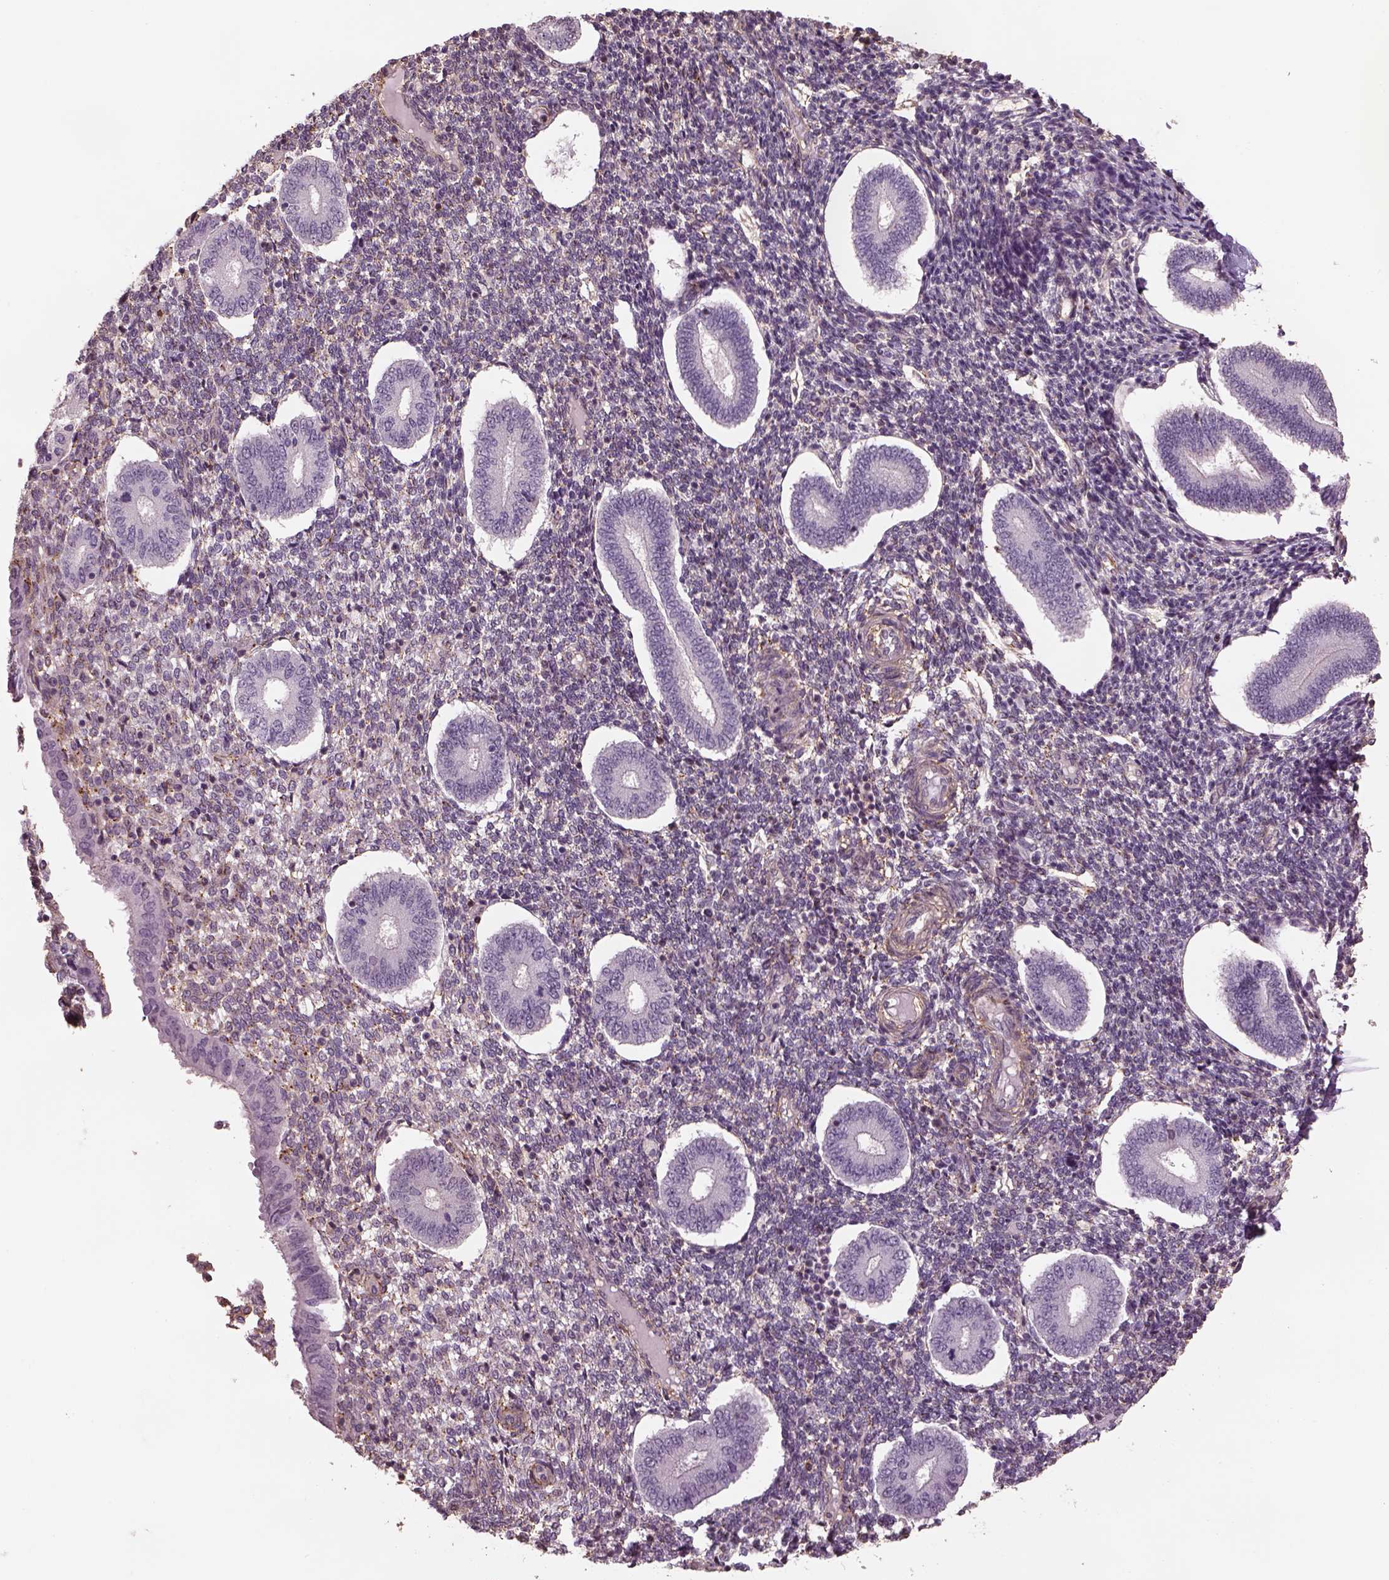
{"staining": {"intensity": "negative", "quantity": "none", "location": "none"}, "tissue": "endometrium", "cell_type": "Cells in endometrial stroma", "image_type": "normal", "snomed": [{"axis": "morphology", "description": "Normal tissue, NOS"}, {"axis": "topography", "description": "Endometrium"}], "caption": "The photomicrograph demonstrates no staining of cells in endometrial stroma in normal endometrium. (DAB IHC, high magnification).", "gene": "LIN7A", "patient": {"sex": "female", "age": 40}}